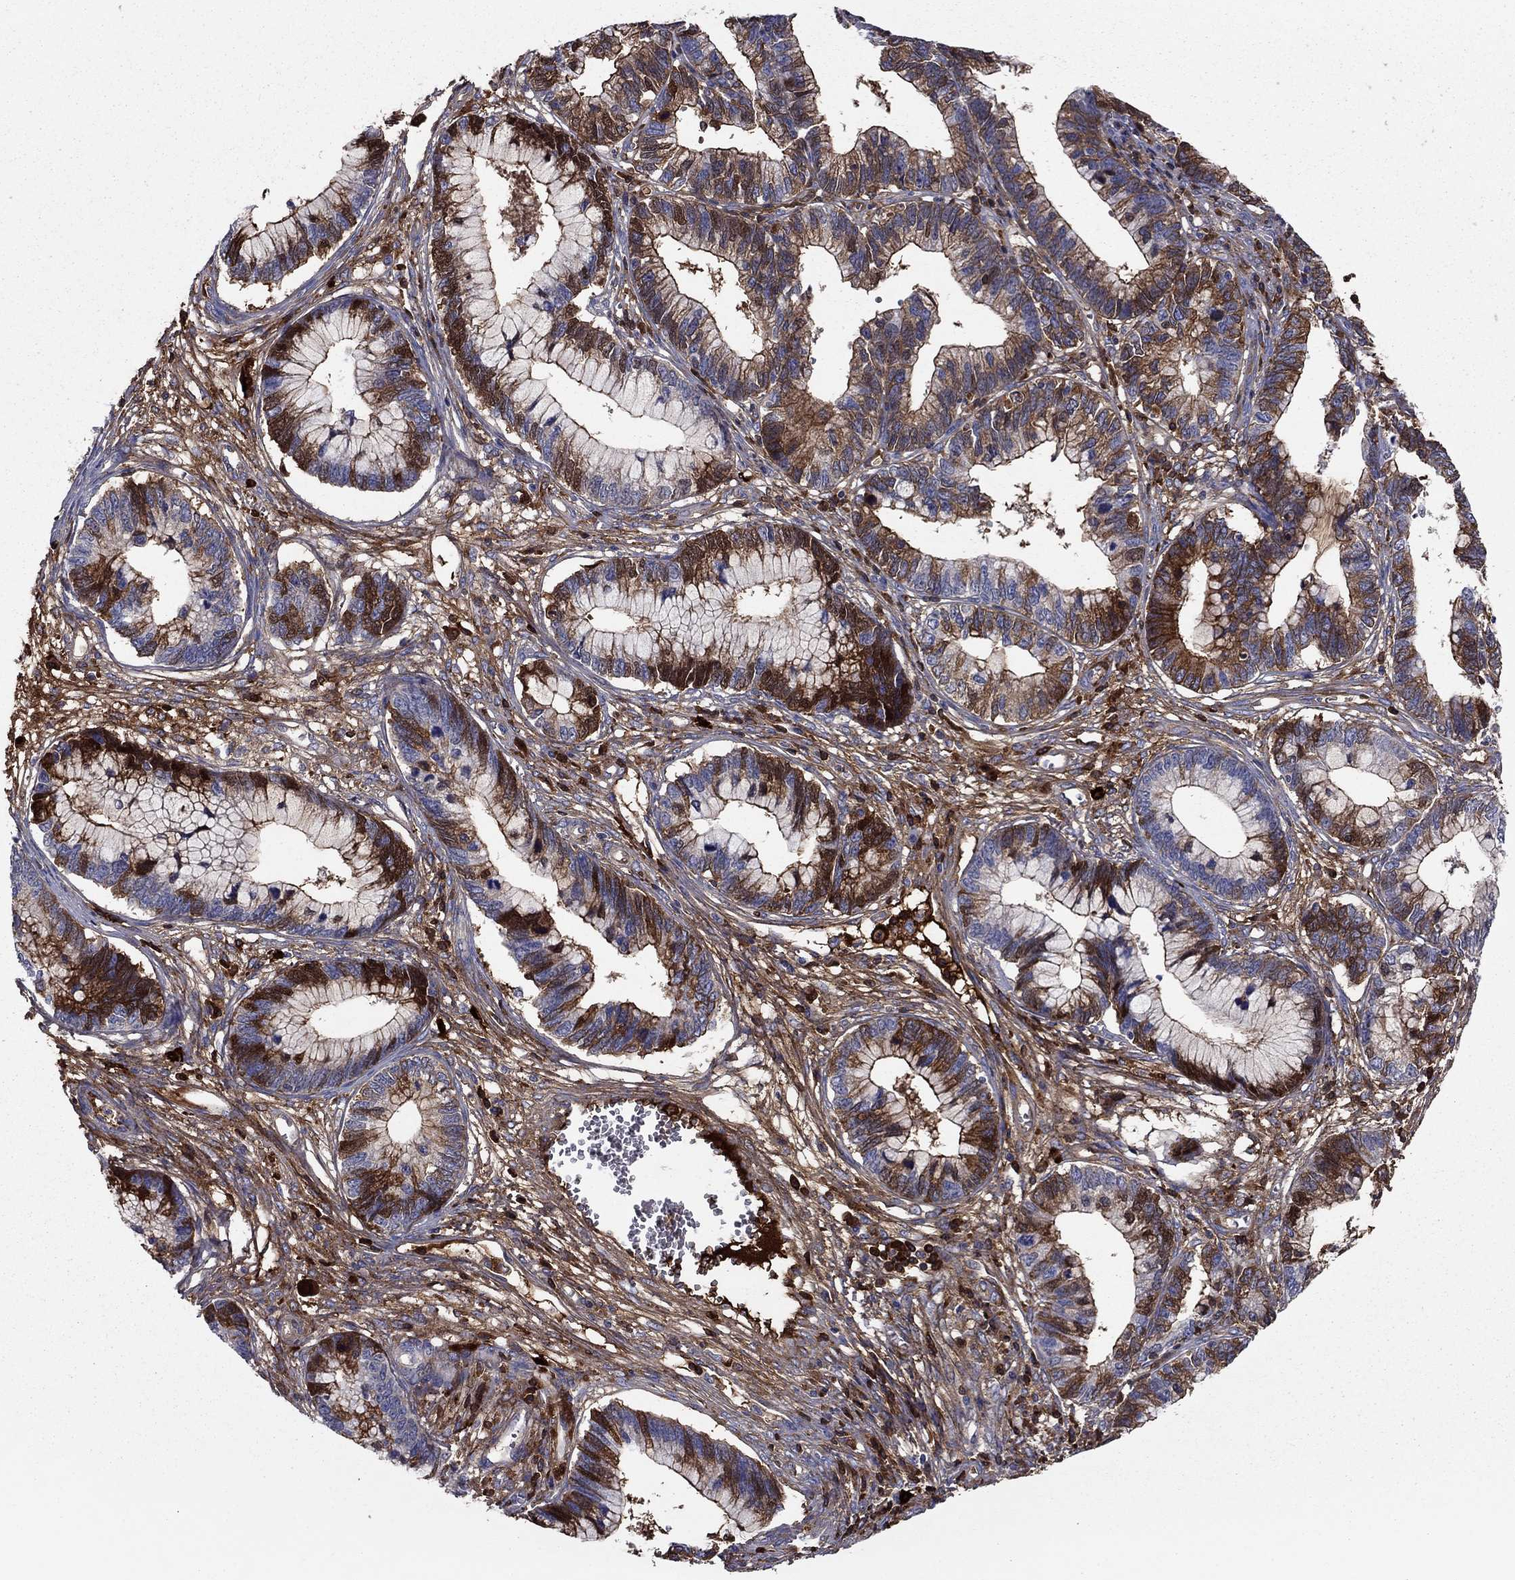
{"staining": {"intensity": "strong", "quantity": "25%-75%", "location": "cytoplasmic/membranous"}, "tissue": "cervical cancer", "cell_type": "Tumor cells", "image_type": "cancer", "snomed": [{"axis": "morphology", "description": "Adenocarcinoma, NOS"}, {"axis": "topography", "description": "Cervix"}], "caption": "Adenocarcinoma (cervical) tissue reveals strong cytoplasmic/membranous staining in approximately 25%-75% of tumor cells", "gene": "HPX", "patient": {"sex": "female", "age": 44}}